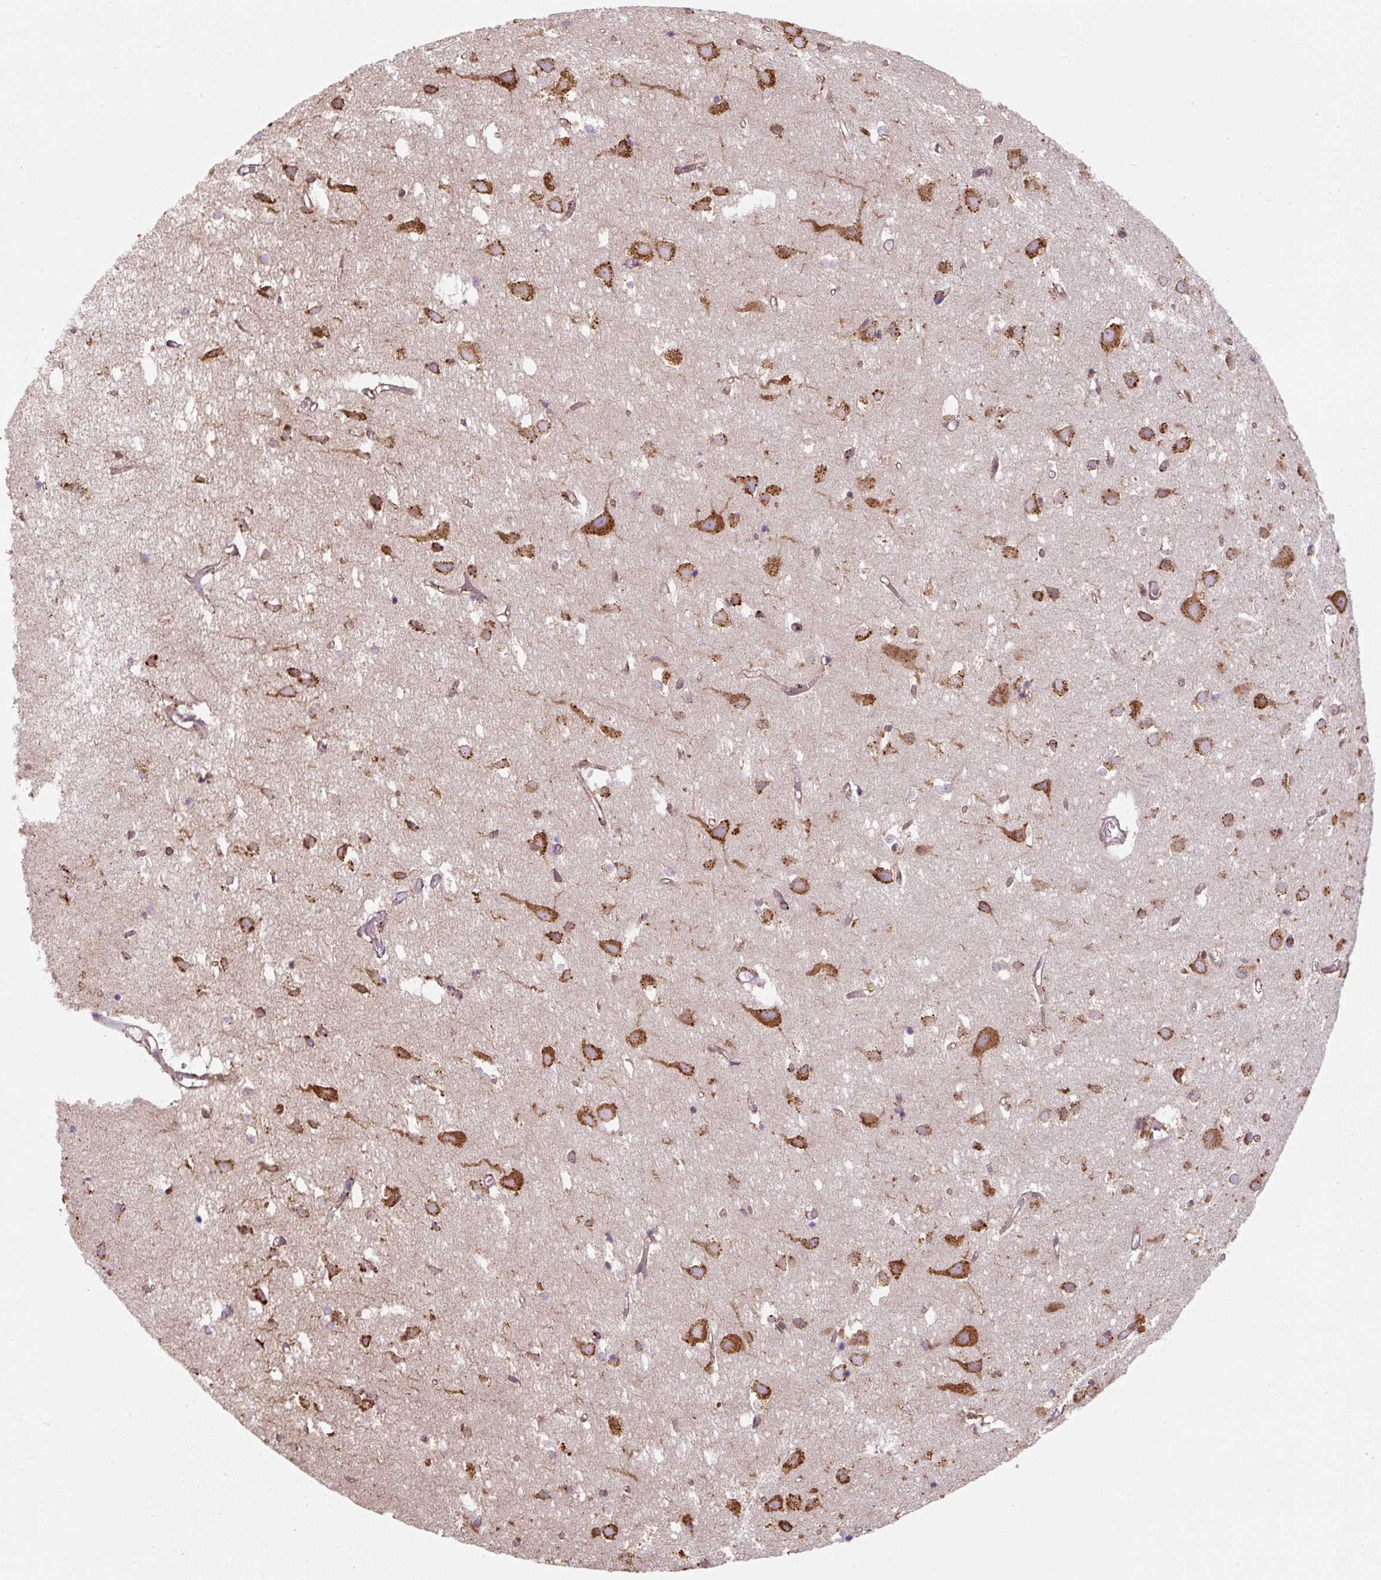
{"staining": {"intensity": "moderate", "quantity": ">75%", "location": "cytoplasmic/membranous"}, "tissue": "cerebral cortex", "cell_type": "Endothelial cells", "image_type": "normal", "snomed": [{"axis": "morphology", "description": "Normal tissue, NOS"}, {"axis": "topography", "description": "Cerebral cortex"}], "caption": "Immunohistochemistry (DAB) staining of benign cerebral cortex displays moderate cytoplasmic/membranous protein positivity in about >75% of endothelial cells.", "gene": "PRKCSH", "patient": {"sex": "male", "age": 70}}